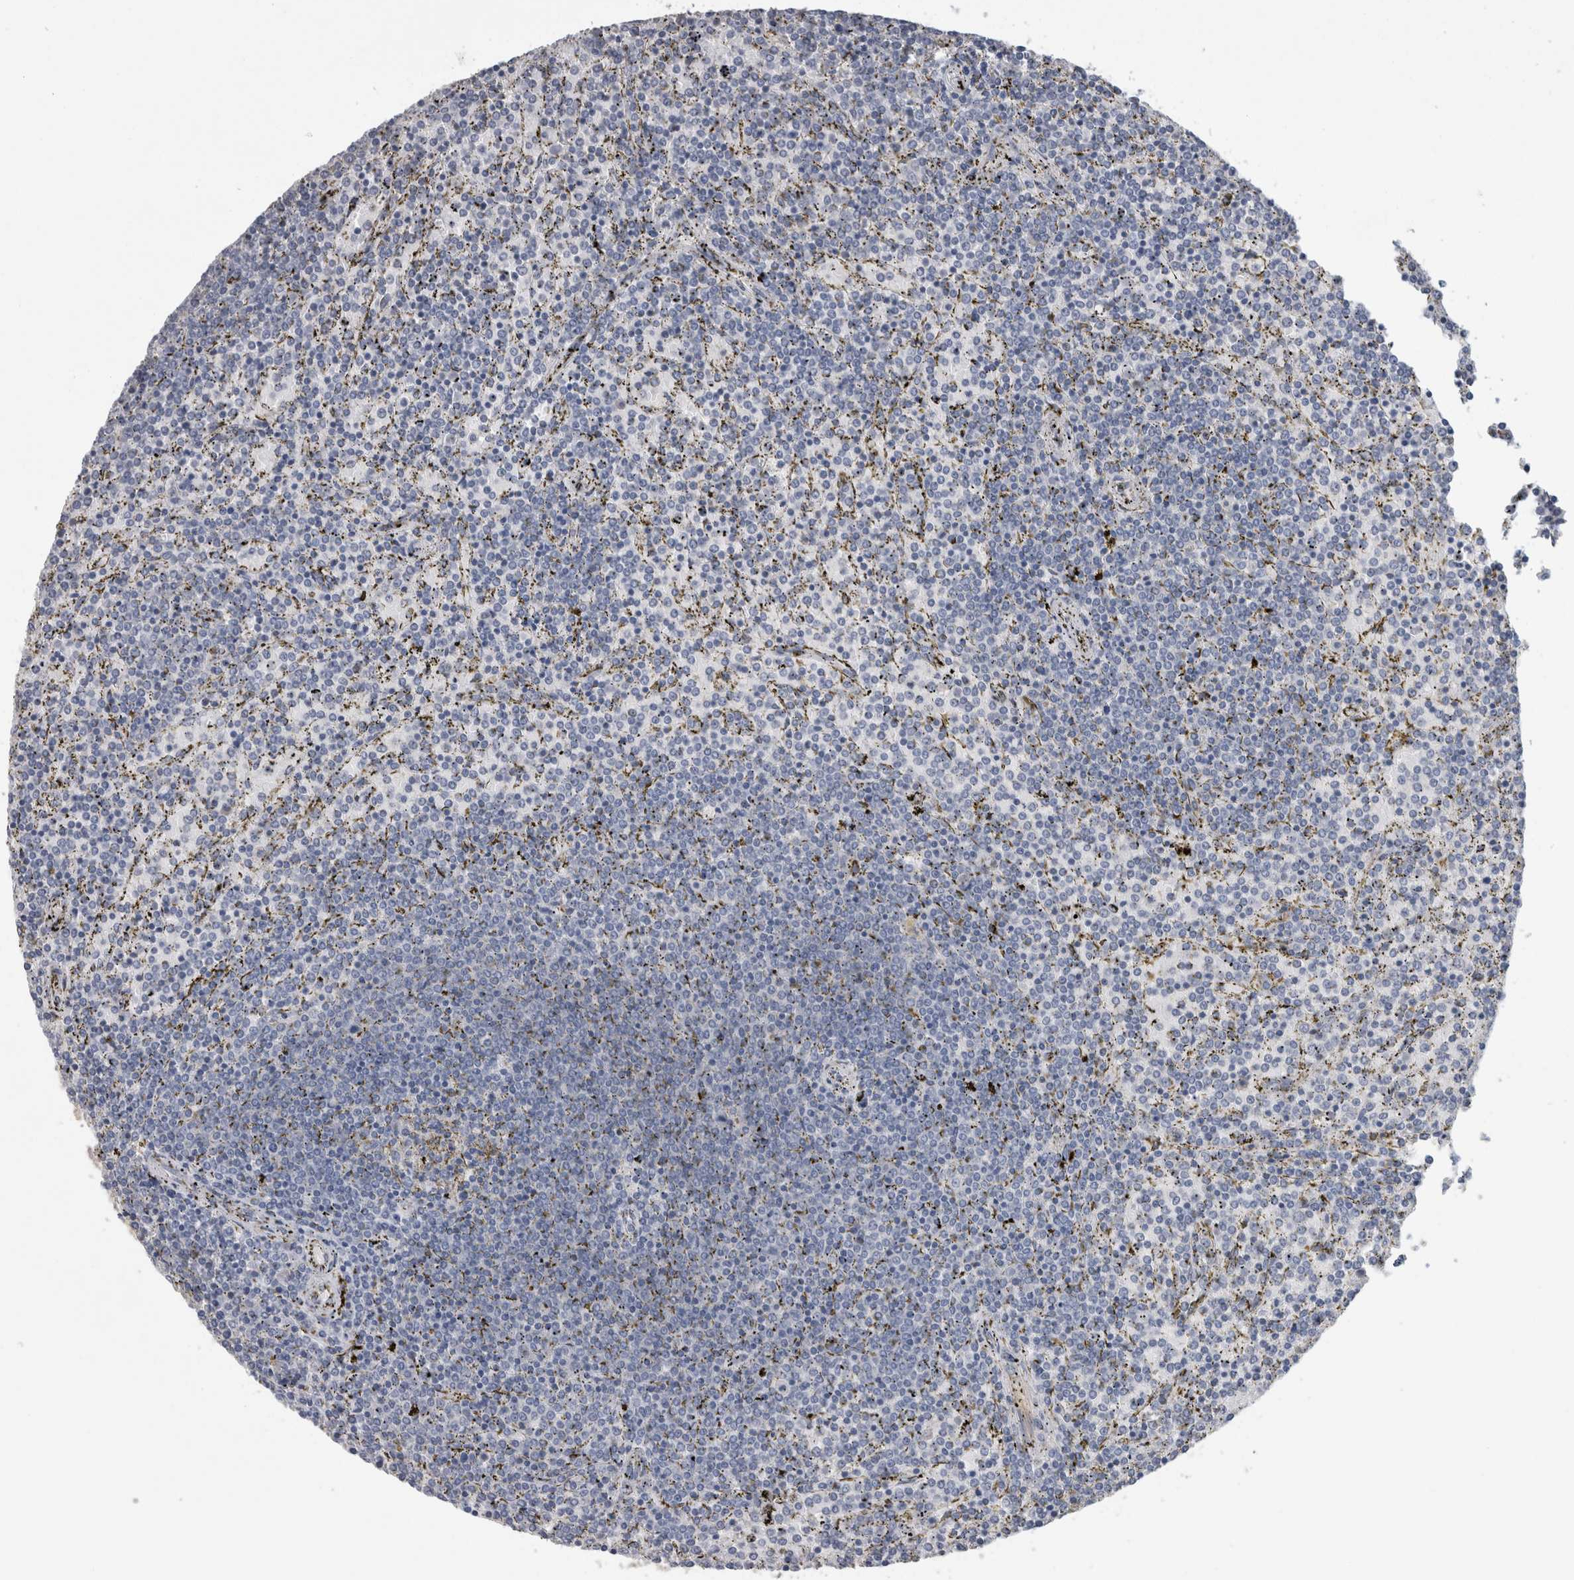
{"staining": {"intensity": "negative", "quantity": "none", "location": "none"}, "tissue": "lymphoma", "cell_type": "Tumor cells", "image_type": "cancer", "snomed": [{"axis": "morphology", "description": "Malignant lymphoma, non-Hodgkin's type, Low grade"}, {"axis": "topography", "description": "Spleen"}], "caption": "Image shows no significant protein expression in tumor cells of lymphoma.", "gene": "NEFM", "patient": {"sex": "female", "age": 77}}